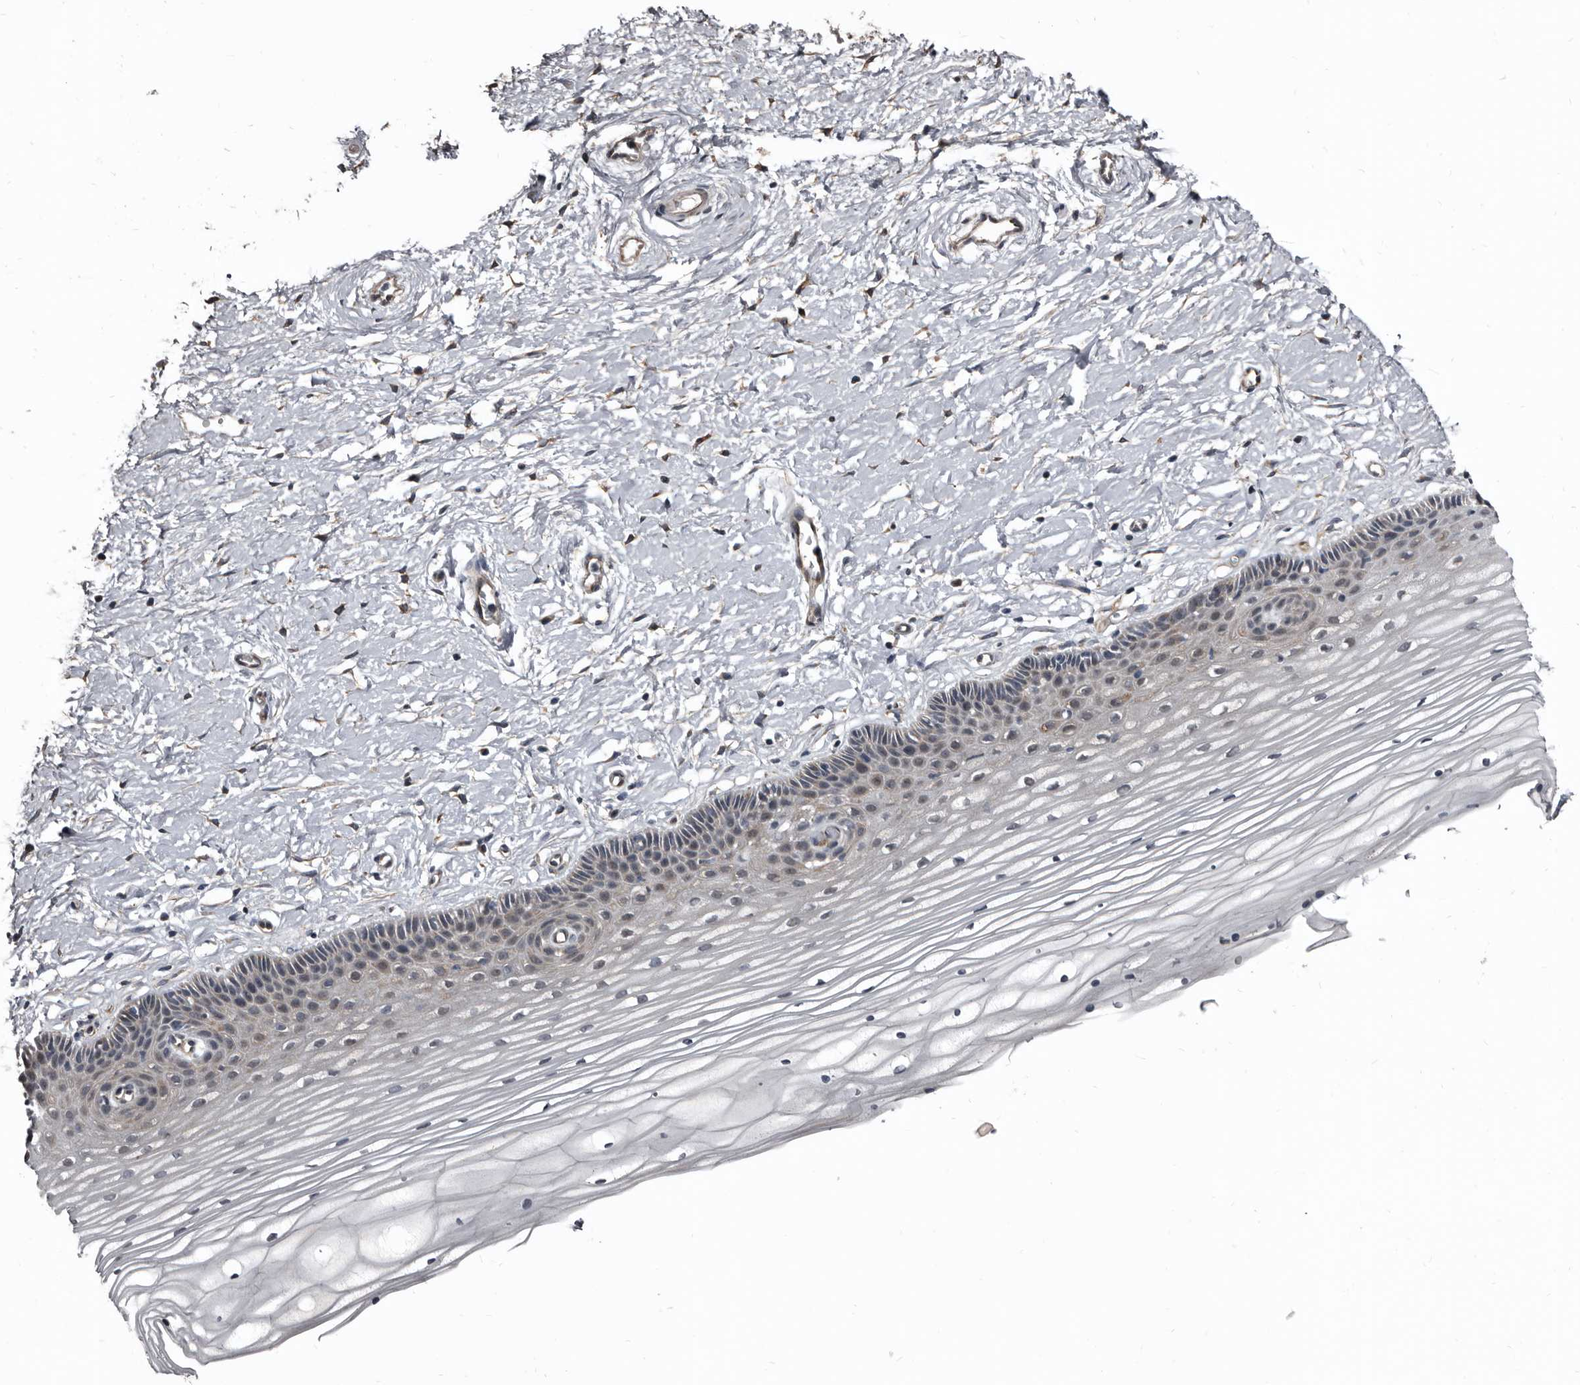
{"staining": {"intensity": "weak", "quantity": "25%-75%", "location": "cytoplasmic/membranous"}, "tissue": "vagina", "cell_type": "Squamous epithelial cells", "image_type": "normal", "snomed": [{"axis": "morphology", "description": "Normal tissue, NOS"}, {"axis": "topography", "description": "Vagina"}, {"axis": "topography", "description": "Cervix"}], "caption": "Protein positivity by immunohistochemistry displays weak cytoplasmic/membranous staining in approximately 25%-75% of squamous epithelial cells in benign vagina. (DAB = brown stain, brightfield microscopy at high magnification).", "gene": "DHPS", "patient": {"sex": "female", "age": 40}}